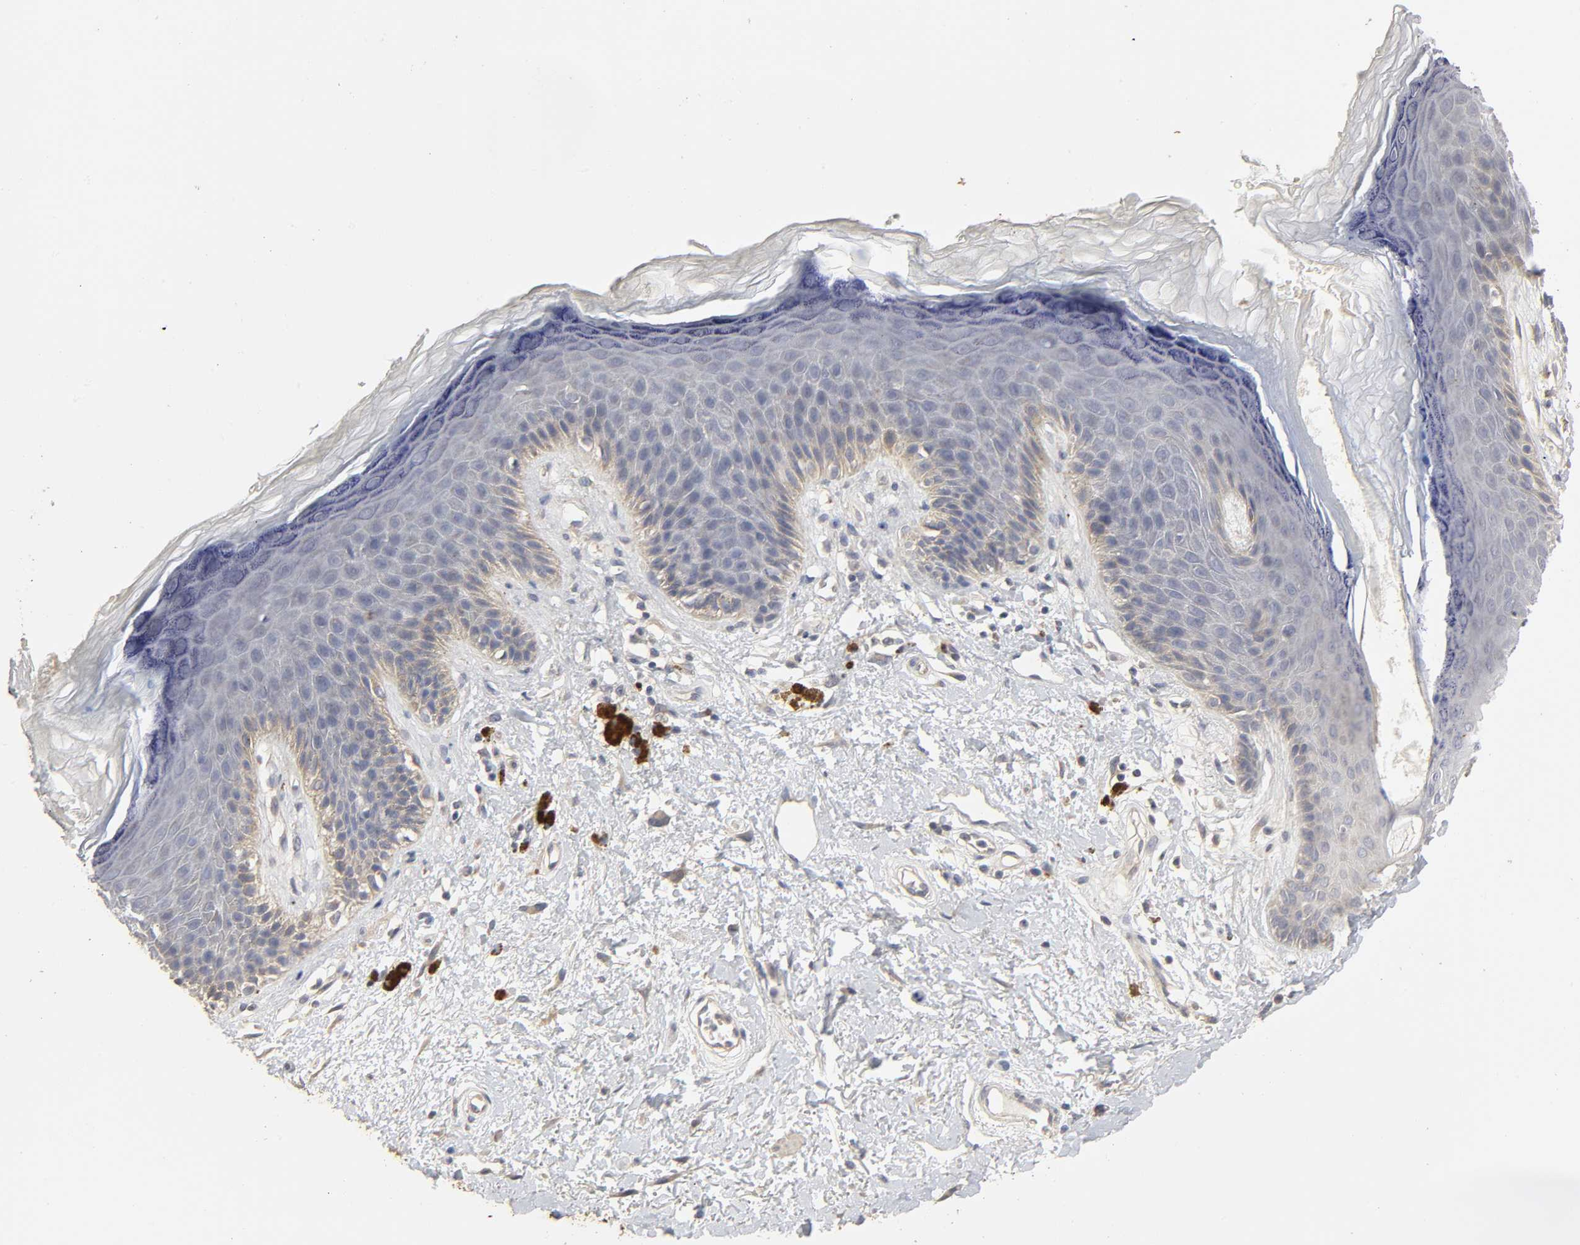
{"staining": {"intensity": "weak", "quantity": "<25%", "location": "cytoplasmic/membranous"}, "tissue": "skin", "cell_type": "Epidermal cells", "image_type": "normal", "snomed": [{"axis": "morphology", "description": "Normal tissue, NOS"}, {"axis": "topography", "description": "Anal"}], "caption": "A histopathology image of skin stained for a protein reveals no brown staining in epidermal cells. Nuclei are stained in blue.", "gene": "SLC10A2", "patient": {"sex": "female", "age": 46}}